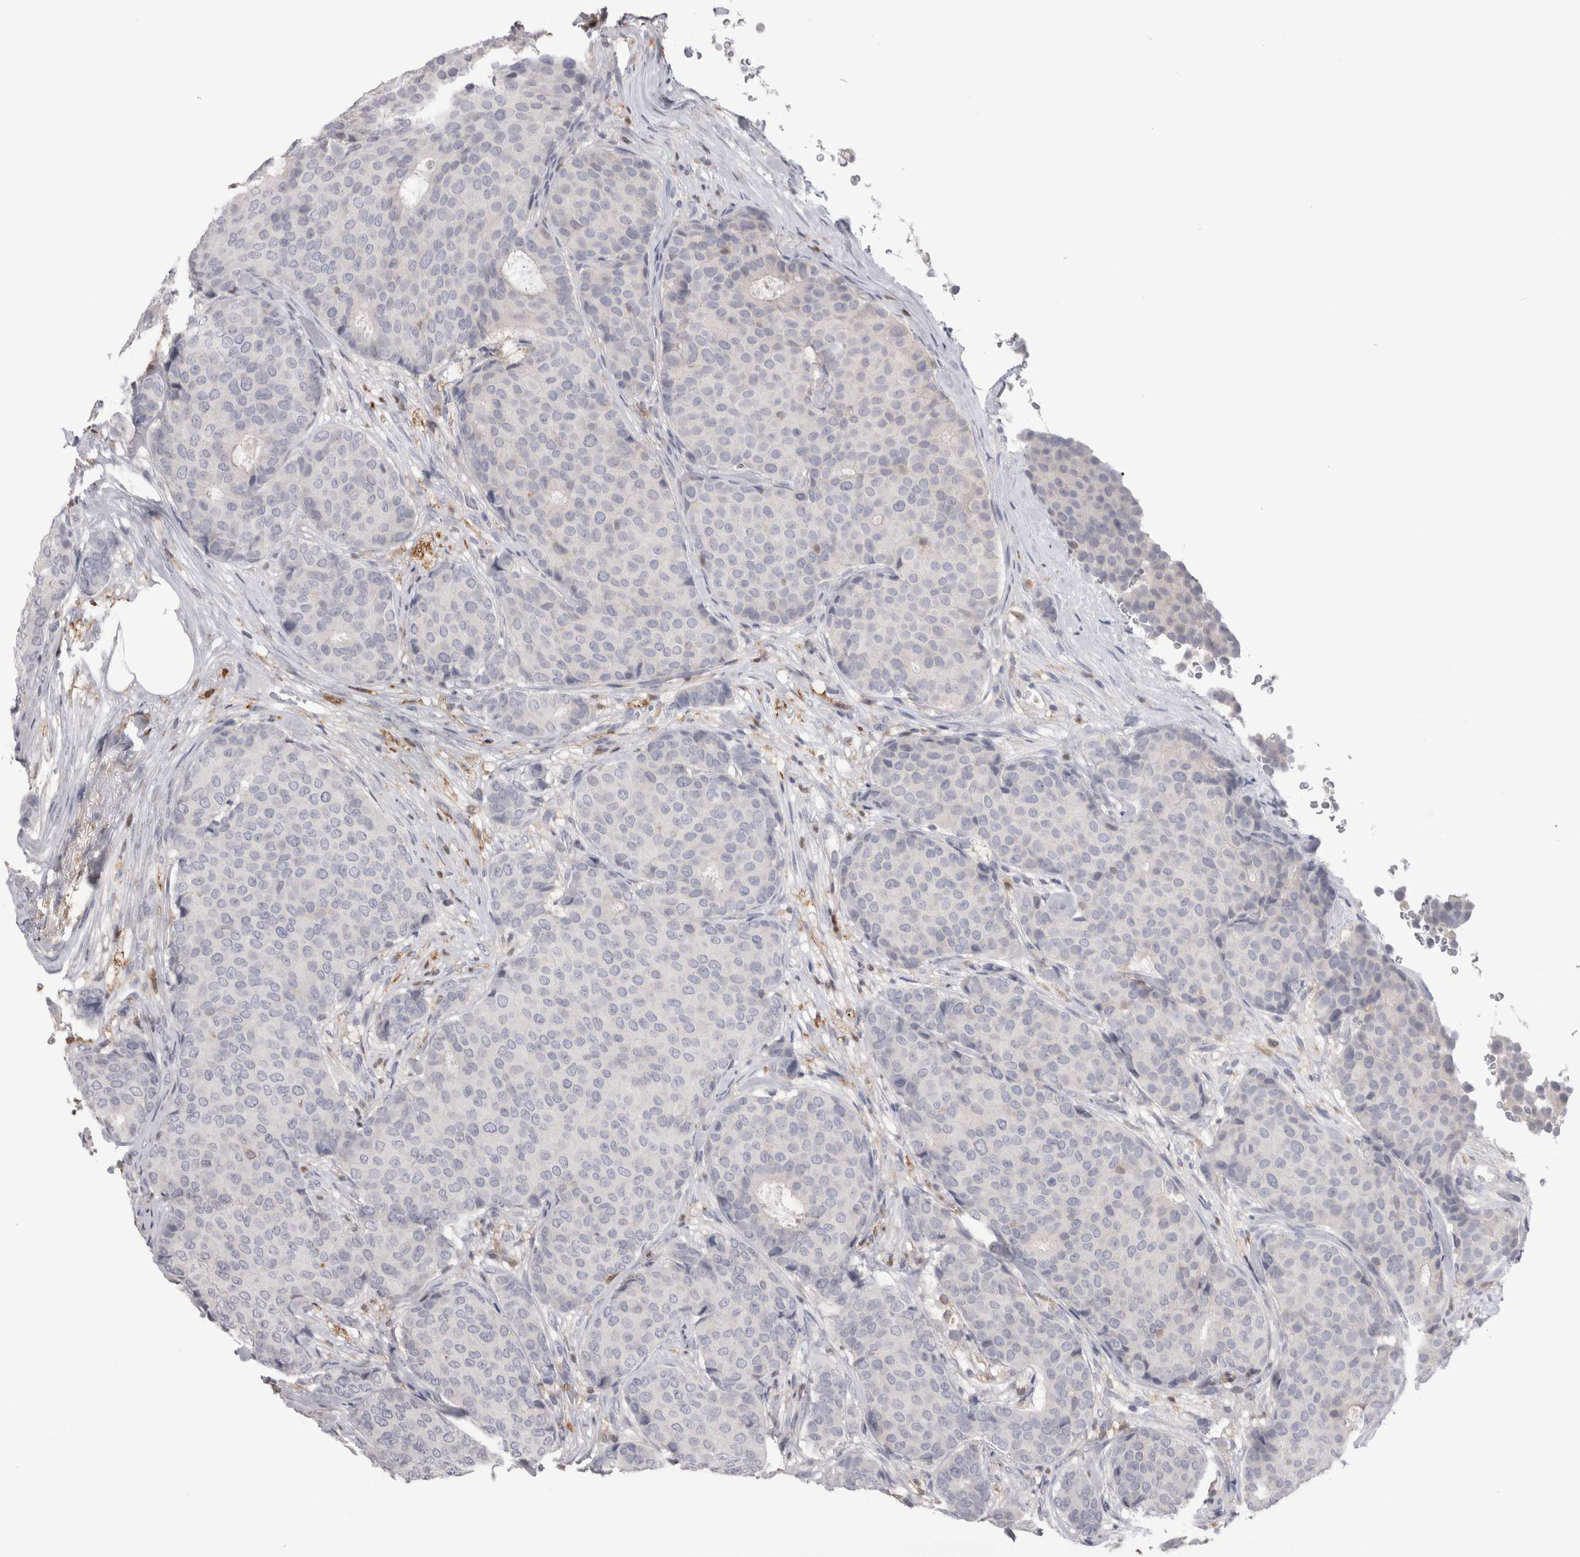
{"staining": {"intensity": "negative", "quantity": "none", "location": "none"}, "tissue": "breast cancer", "cell_type": "Tumor cells", "image_type": "cancer", "snomed": [{"axis": "morphology", "description": "Duct carcinoma"}, {"axis": "topography", "description": "Breast"}], "caption": "Breast infiltrating ductal carcinoma was stained to show a protein in brown. There is no significant staining in tumor cells.", "gene": "SUCNR1", "patient": {"sex": "female", "age": 75}}